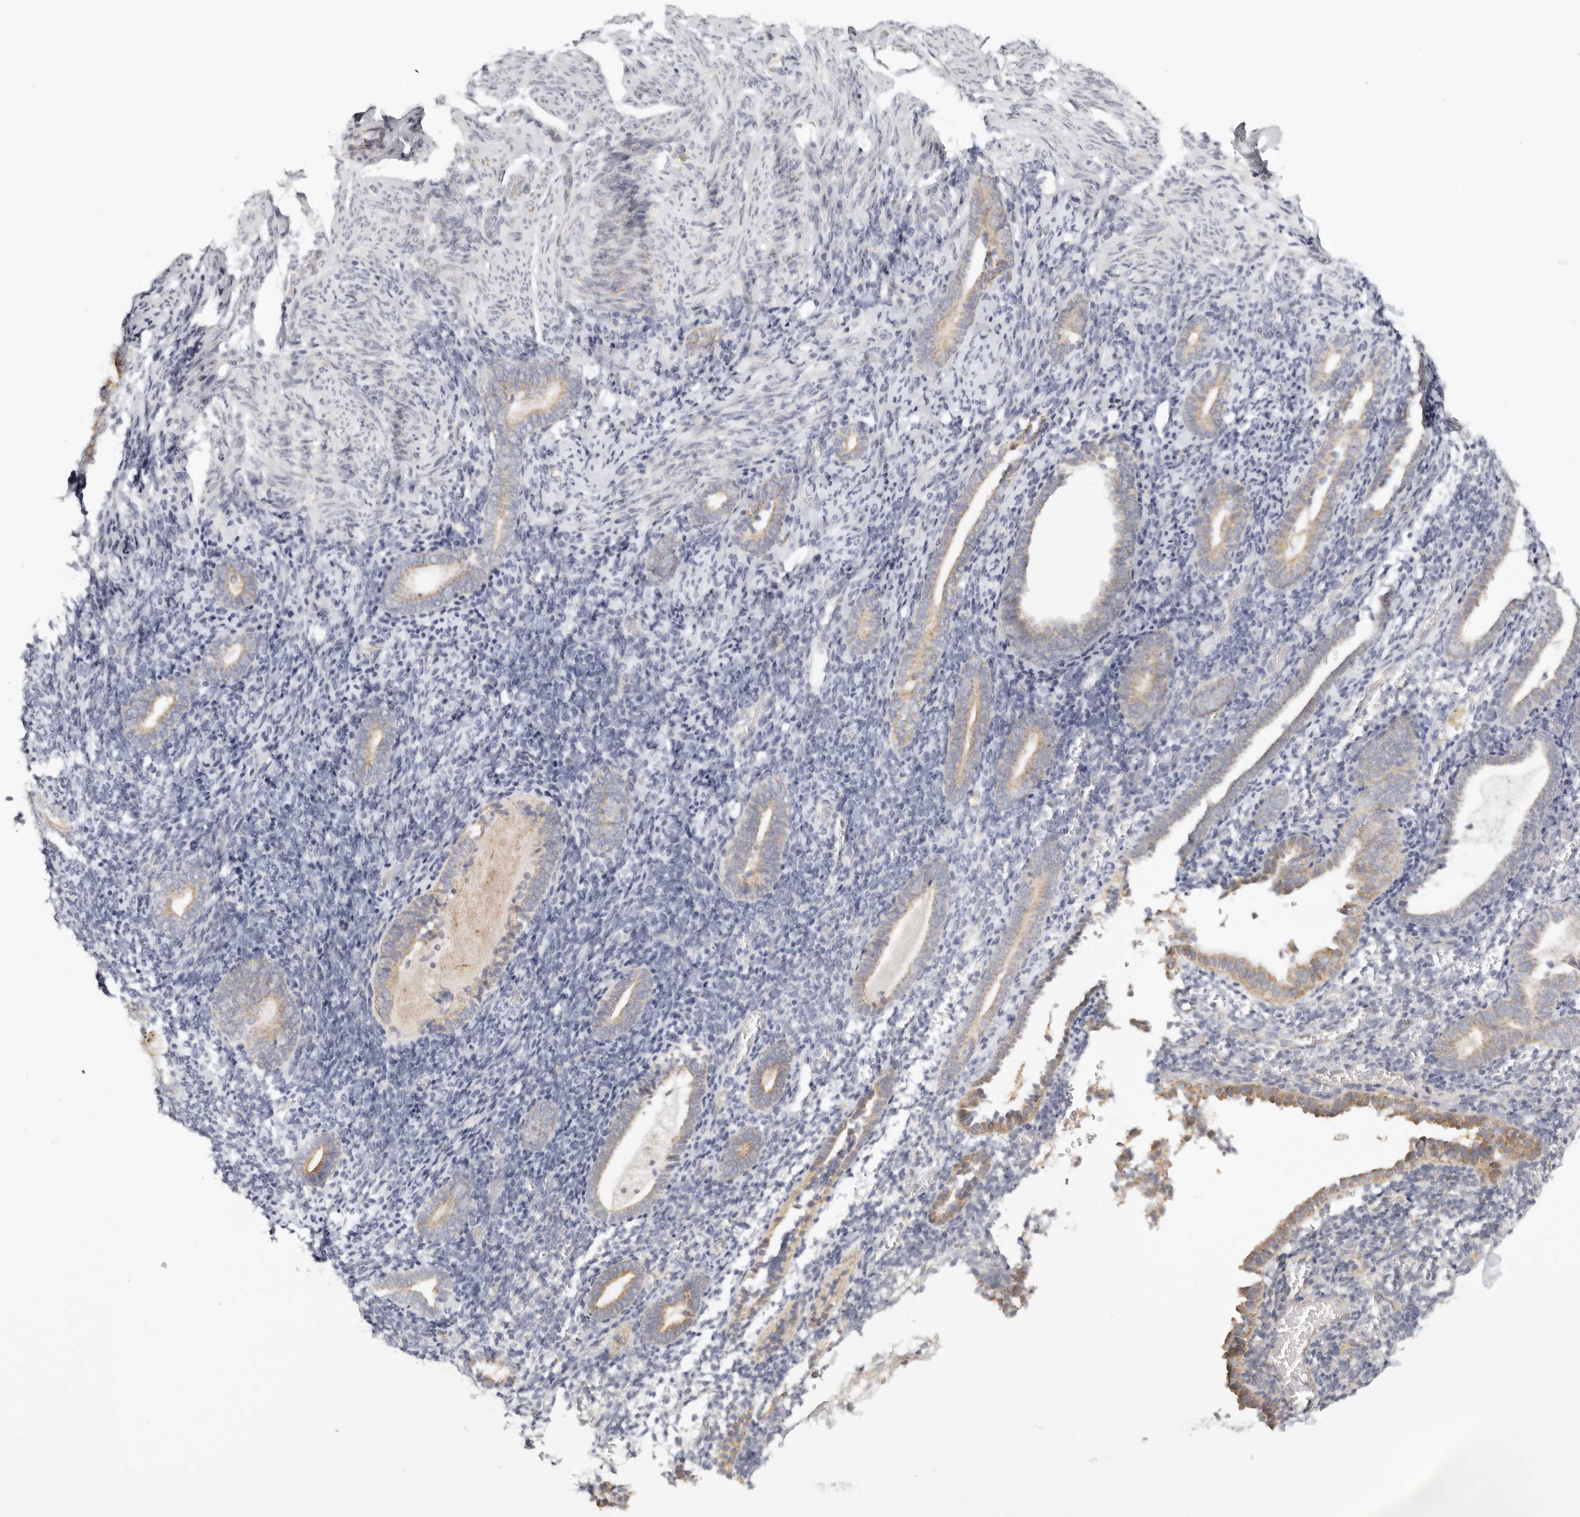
{"staining": {"intensity": "negative", "quantity": "none", "location": "none"}, "tissue": "endometrium", "cell_type": "Cells in endometrial stroma", "image_type": "normal", "snomed": [{"axis": "morphology", "description": "Normal tissue, NOS"}, {"axis": "topography", "description": "Endometrium"}], "caption": "This photomicrograph is of benign endometrium stained with IHC to label a protein in brown with the nuclei are counter-stained blue. There is no staining in cells in endometrial stroma.", "gene": "KDF1", "patient": {"sex": "female", "age": 51}}